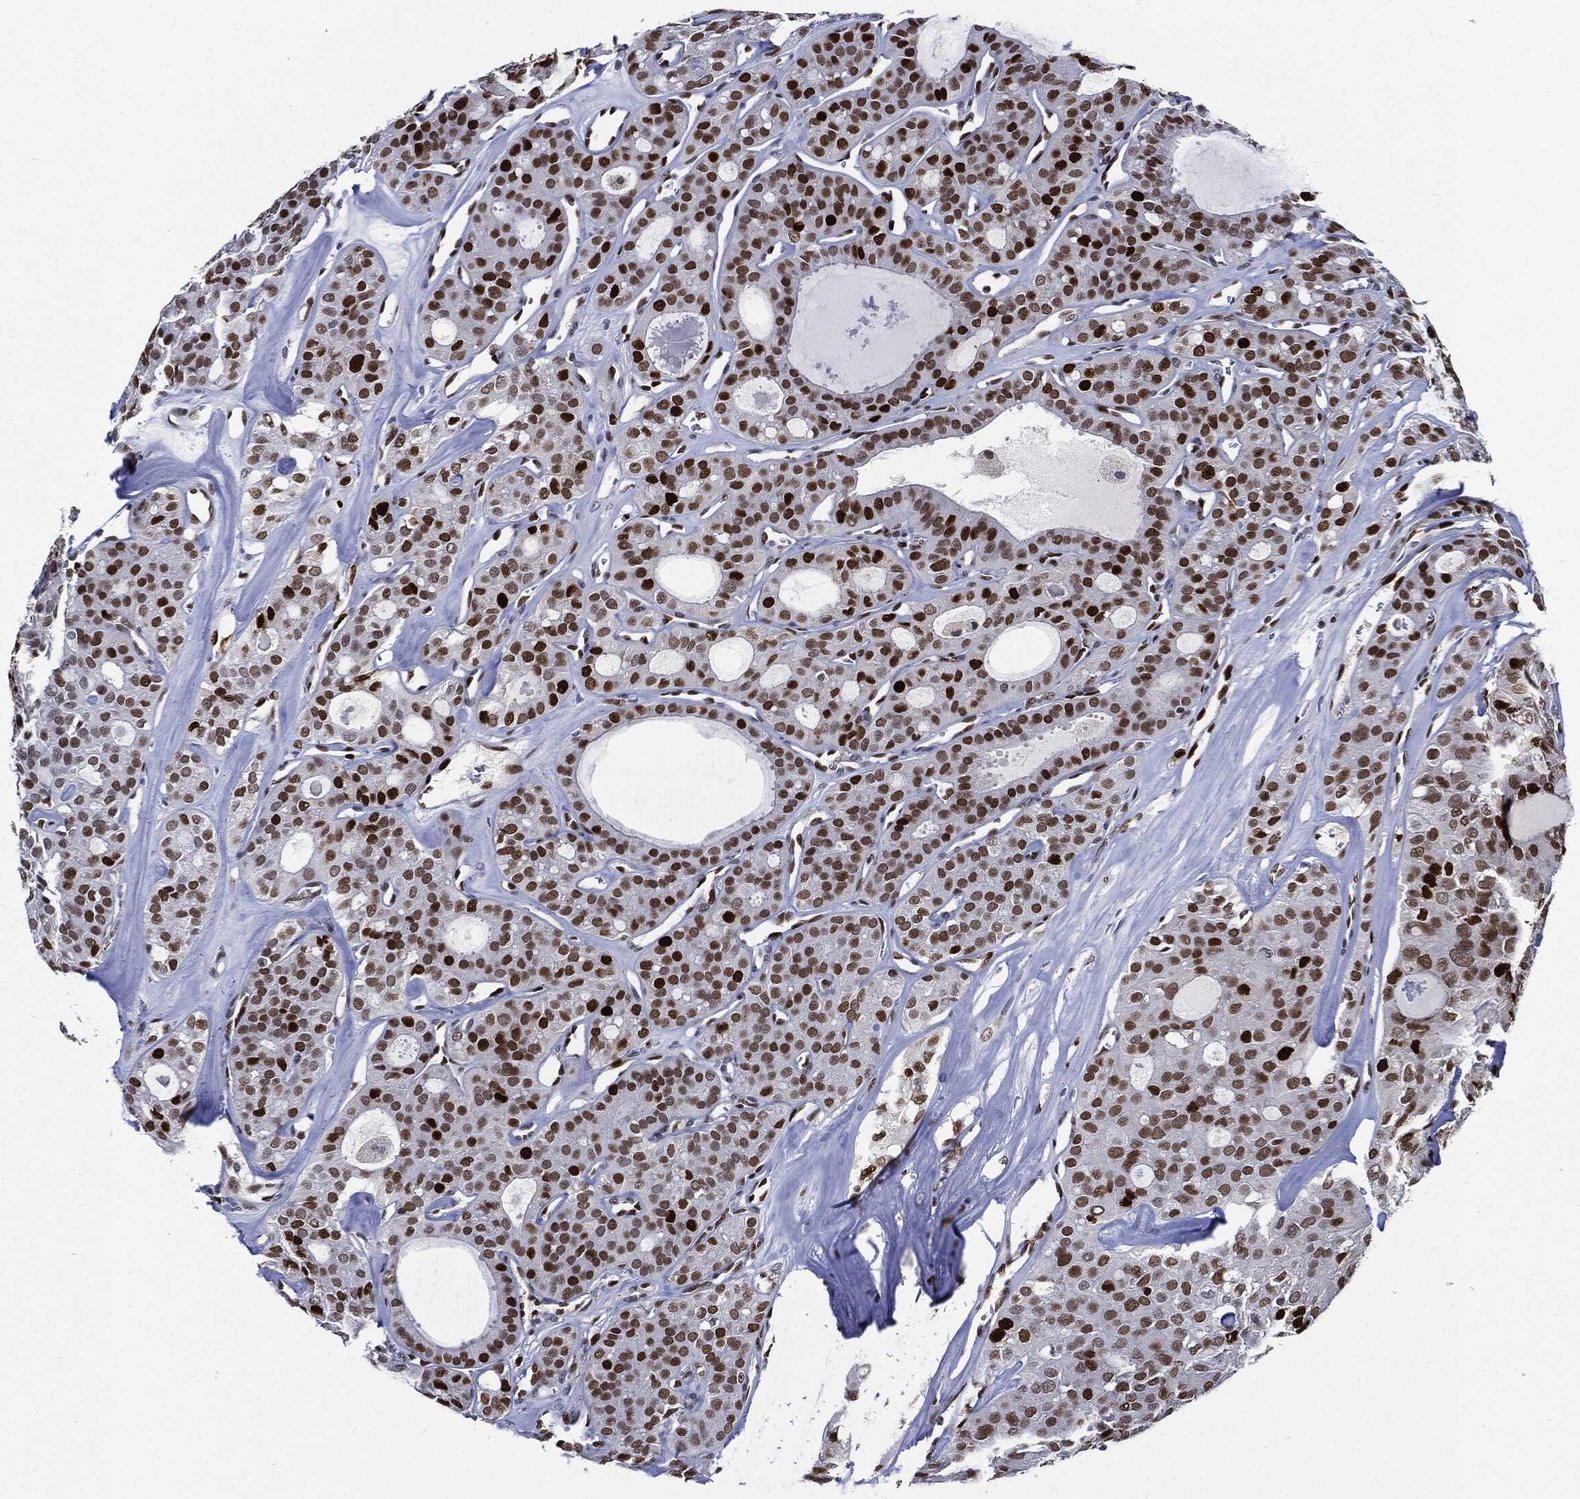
{"staining": {"intensity": "strong", "quantity": ">75%", "location": "nuclear"}, "tissue": "thyroid cancer", "cell_type": "Tumor cells", "image_type": "cancer", "snomed": [{"axis": "morphology", "description": "Follicular adenoma carcinoma, NOS"}, {"axis": "topography", "description": "Thyroid gland"}], "caption": "Protein expression analysis of thyroid follicular adenoma carcinoma reveals strong nuclear staining in approximately >75% of tumor cells.", "gene": "PCNA", "patient": {"sex": "male", "age": 75}}